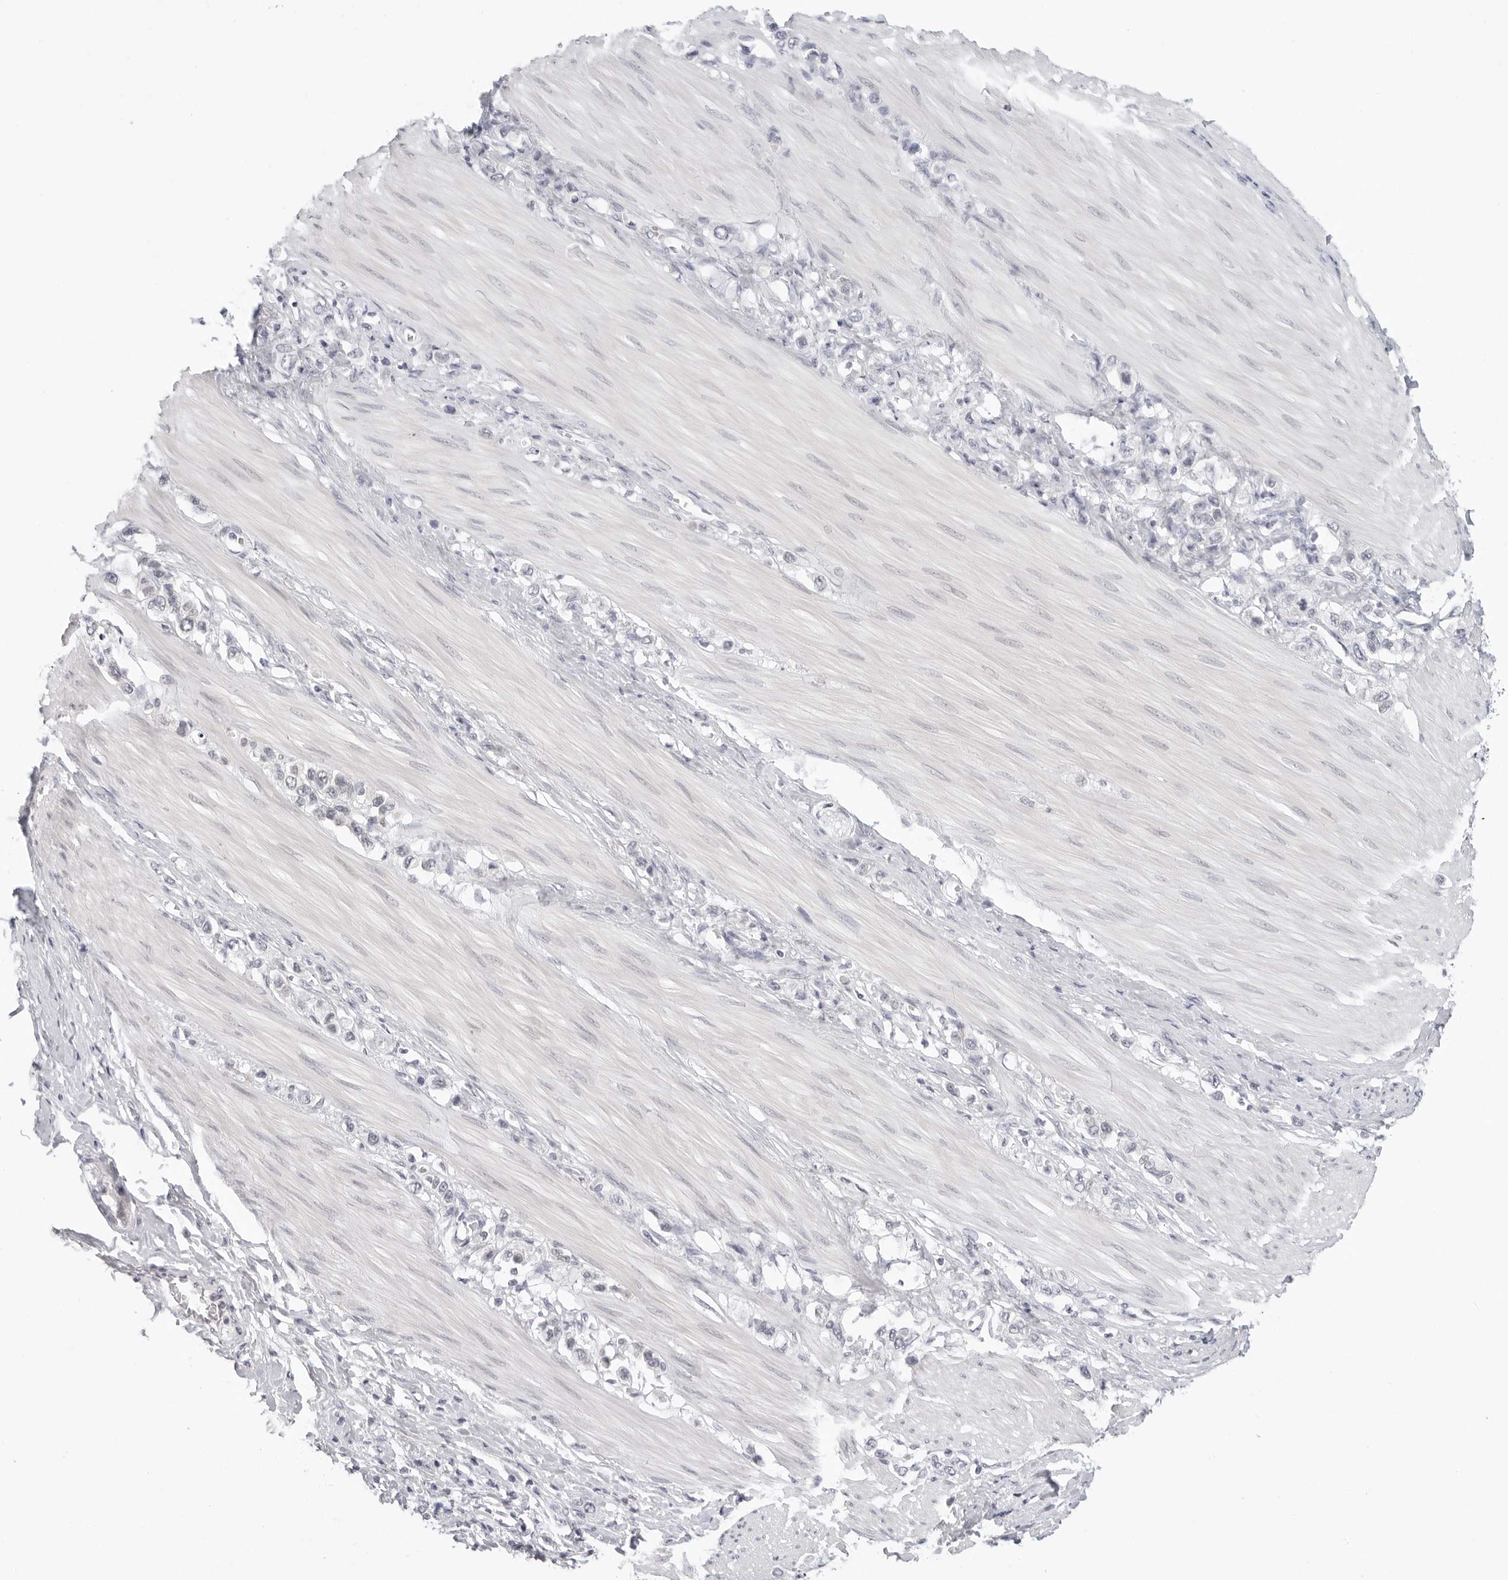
{"staining": {"intensity": "negative", "quantity": "none", "location": "none"}, "tissue": "stomach cancer", "cell_type": "Tumor cells", "image_type": "cancer", "snomed": [{"axis": "morphology", "description": "Adenocarcinoma, NOS"}, {"axis": "topography", "description": "Stomach"}], "caption": "Histopathology image shows no protein staining in tumor cells of adenocarcinoma (stomach) tissue.", "gene": "EDN2", "patient": {"sex": "female", "age": 65}}